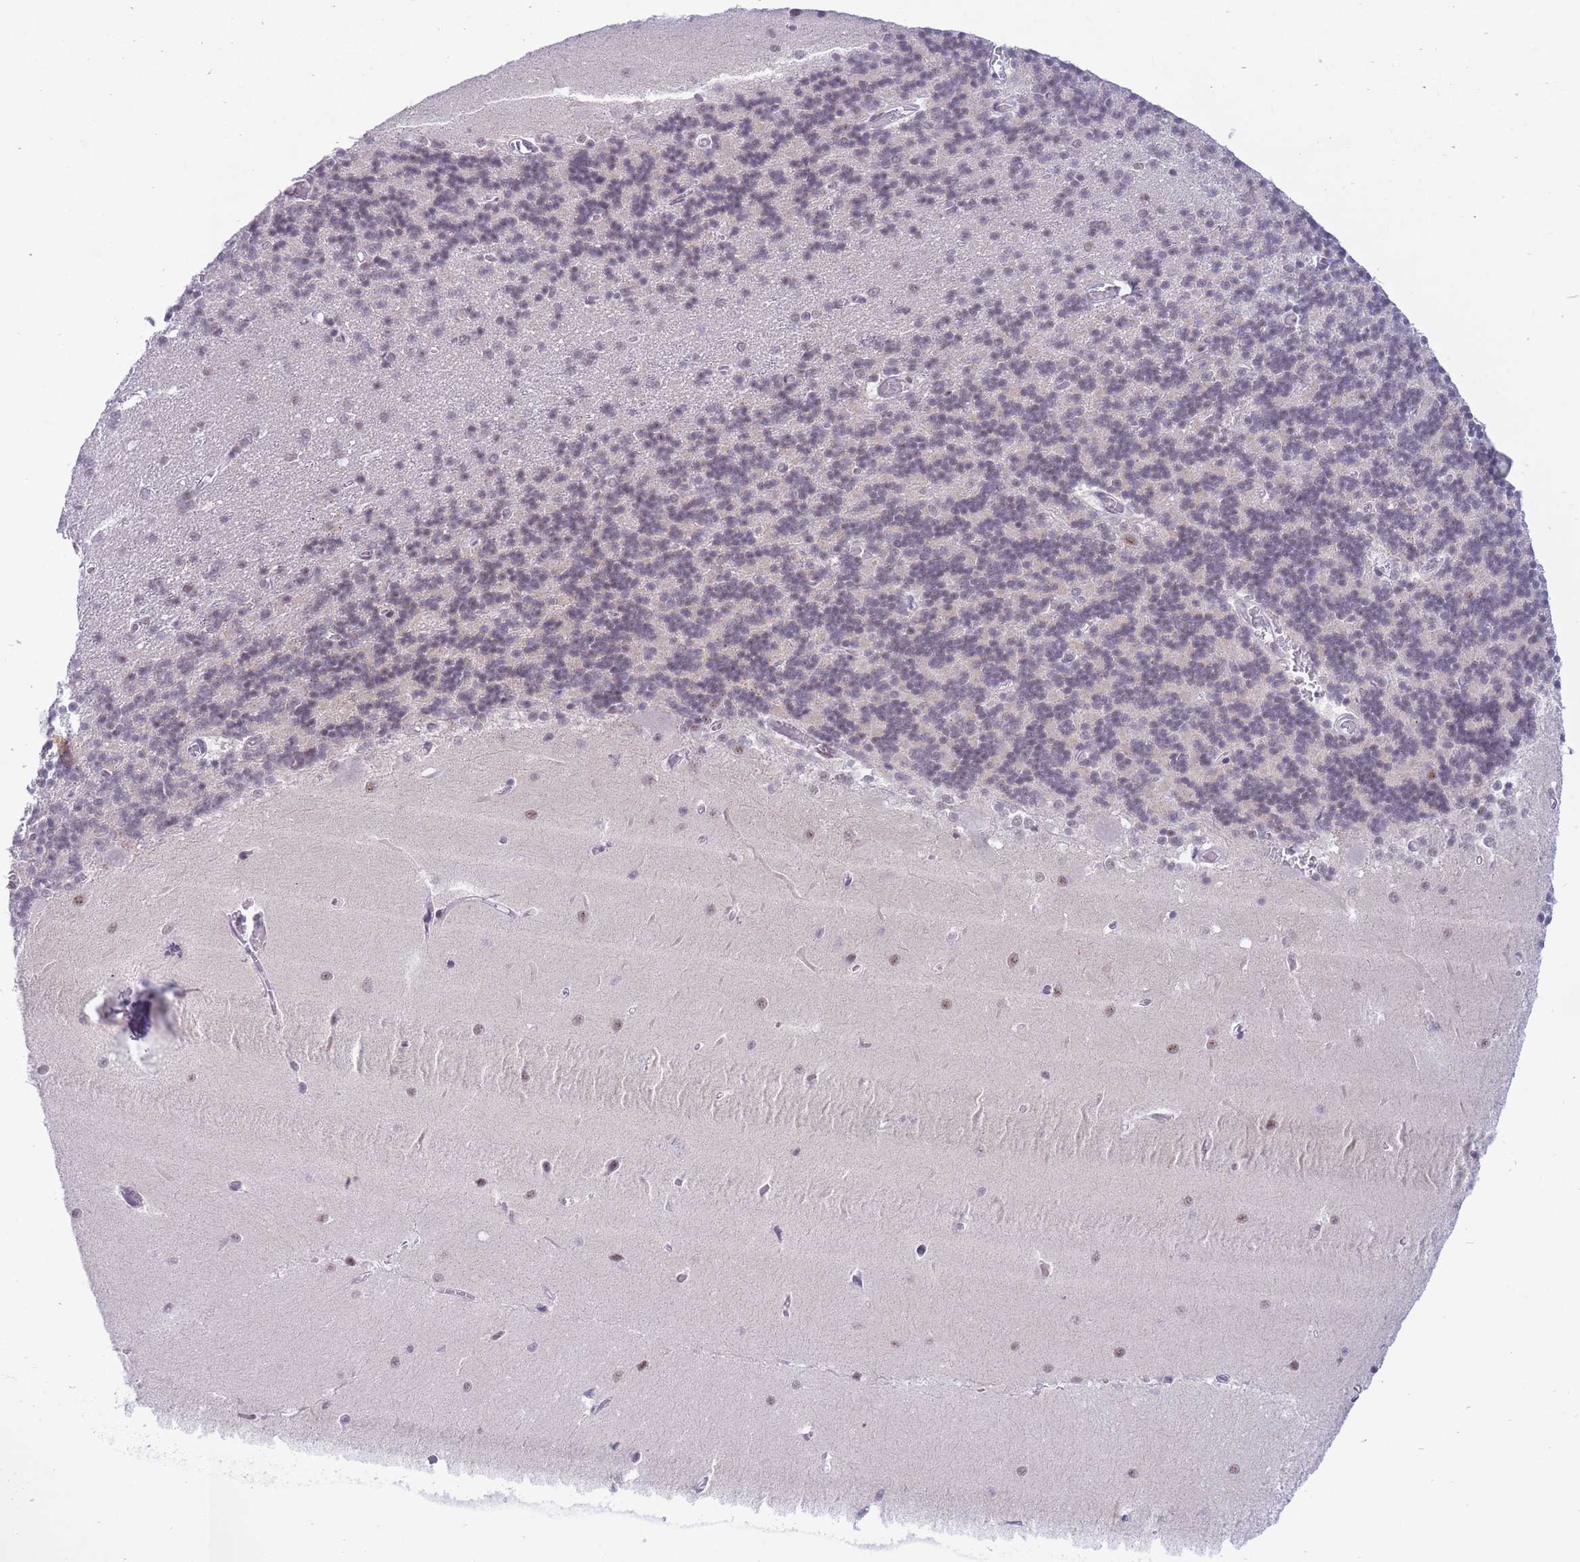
{"staining": {"intensity": "negative", "quantity": "none", "location": "none"}, "tissue": "cerebellum", "cell_type": "Cells in granular layer", "image_type": "normal", "snomed": [{"axis": "morphology", "description": "Normal tissue, NOS"}, {"axis": "topography", "description": "Cerebellum"}], "caption": "This is an immunohistochemistry (IHC) histopathology image of benign cerebellum. There is no staining in cells in granular layer.", "gene": "CYP2B6", "patient": {"sex": "male", "age": 37}}